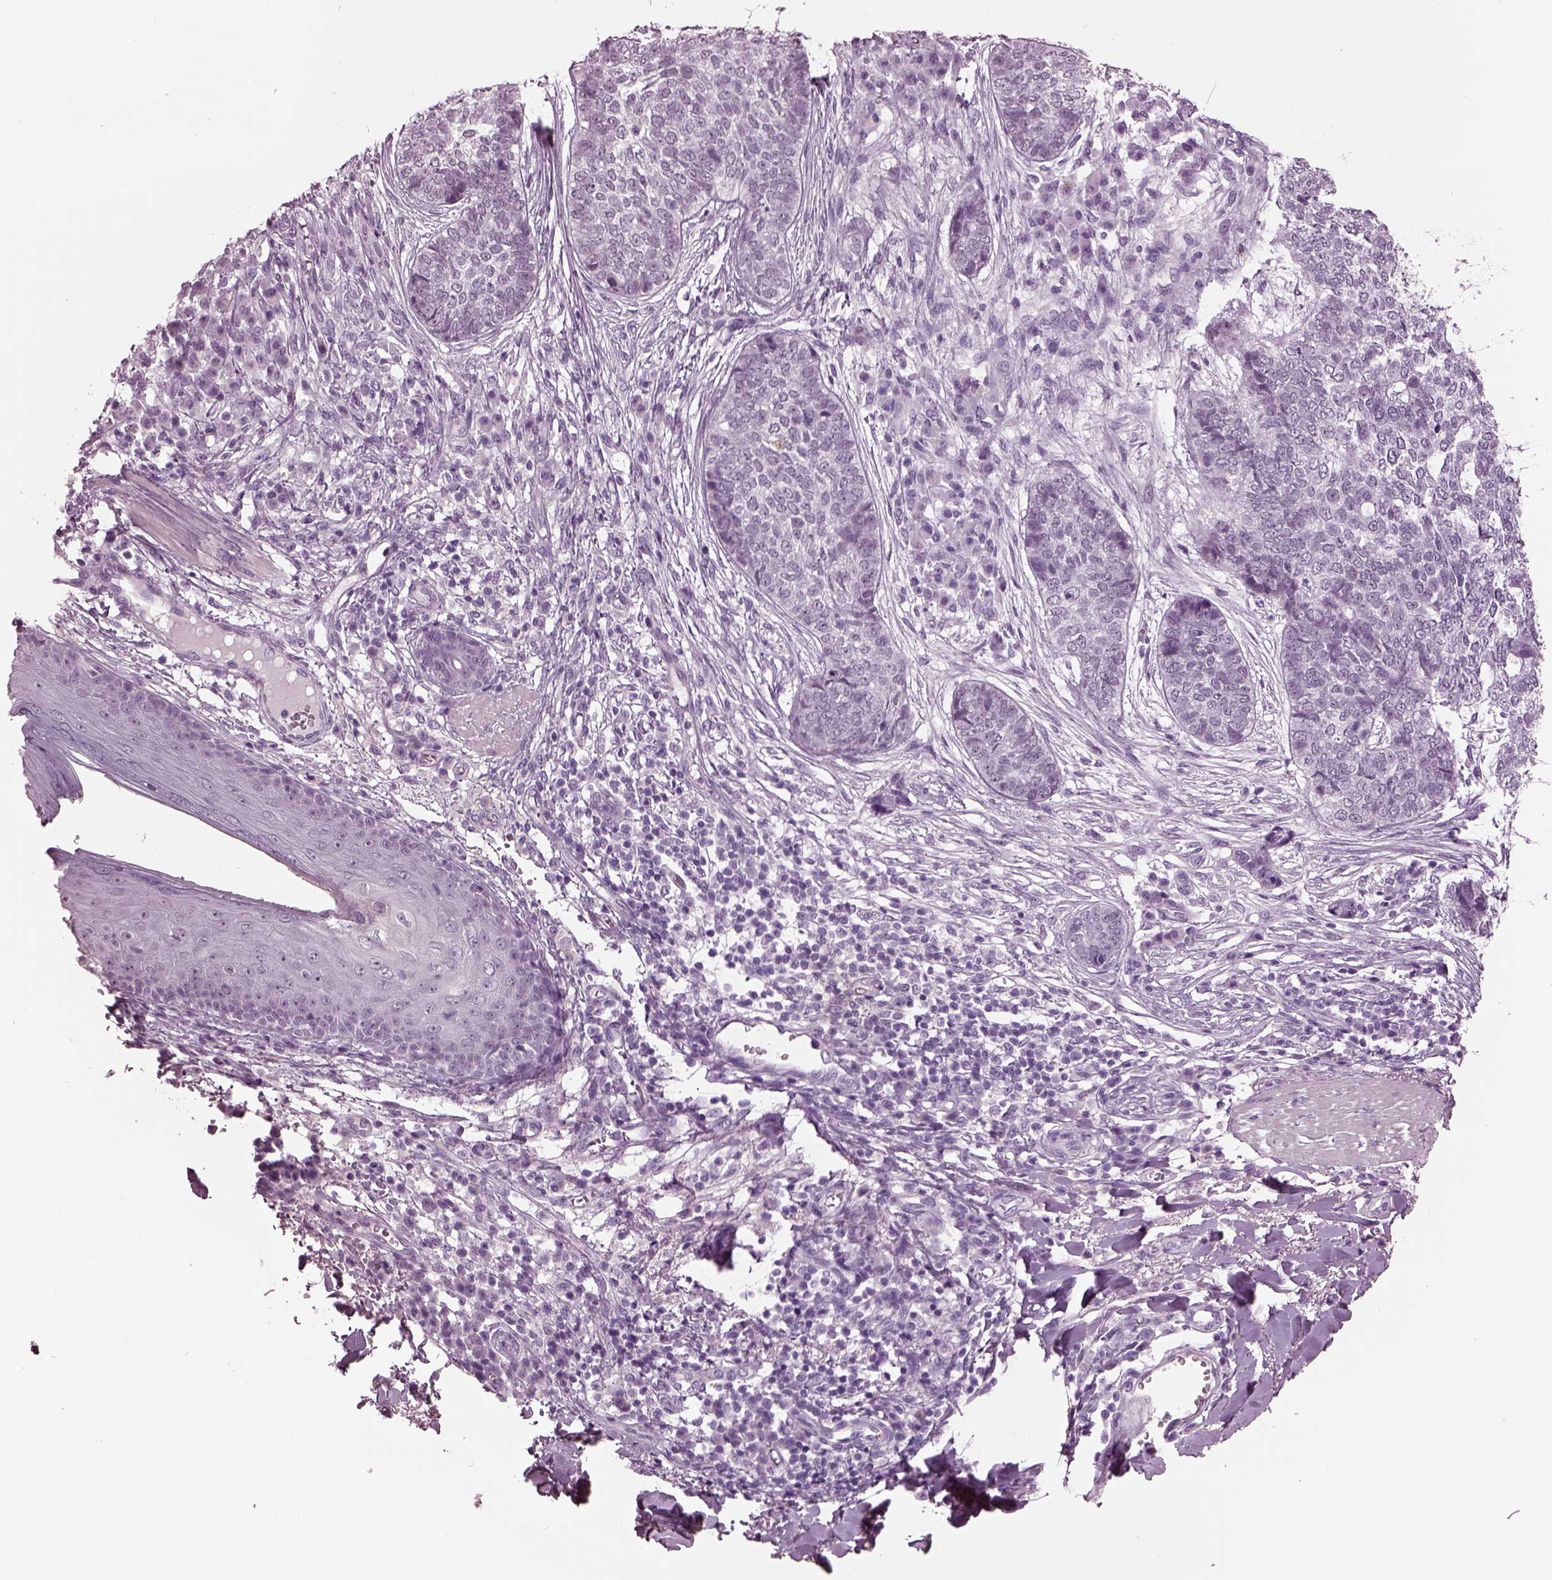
{"staining": {"intensity": "negative", "quantity": "none", "location": "none"}, "tissue": "skin cancer", "cell_type": "Tumor cells", "image_type": "cancer", "snomed": [{"axis": "morphology", "description": "Basal cell carcinoma"}, {"axis": "topography", "description": "Skin"}], "caption": "This is a photomicrograph of immunohistochemistry staining of skin cancer (basal cell carcinoma), which shows no positivity in tumor cells. Brightfield microscopy of immunohistochemistry (IHC) stained with DAB (3,3'-diaminobenzidine) (brown) and hematoxylin (blue), captured at high magnification.", "gene": "SLC6A17", "patient": {"sex": "female", "age": 69}}